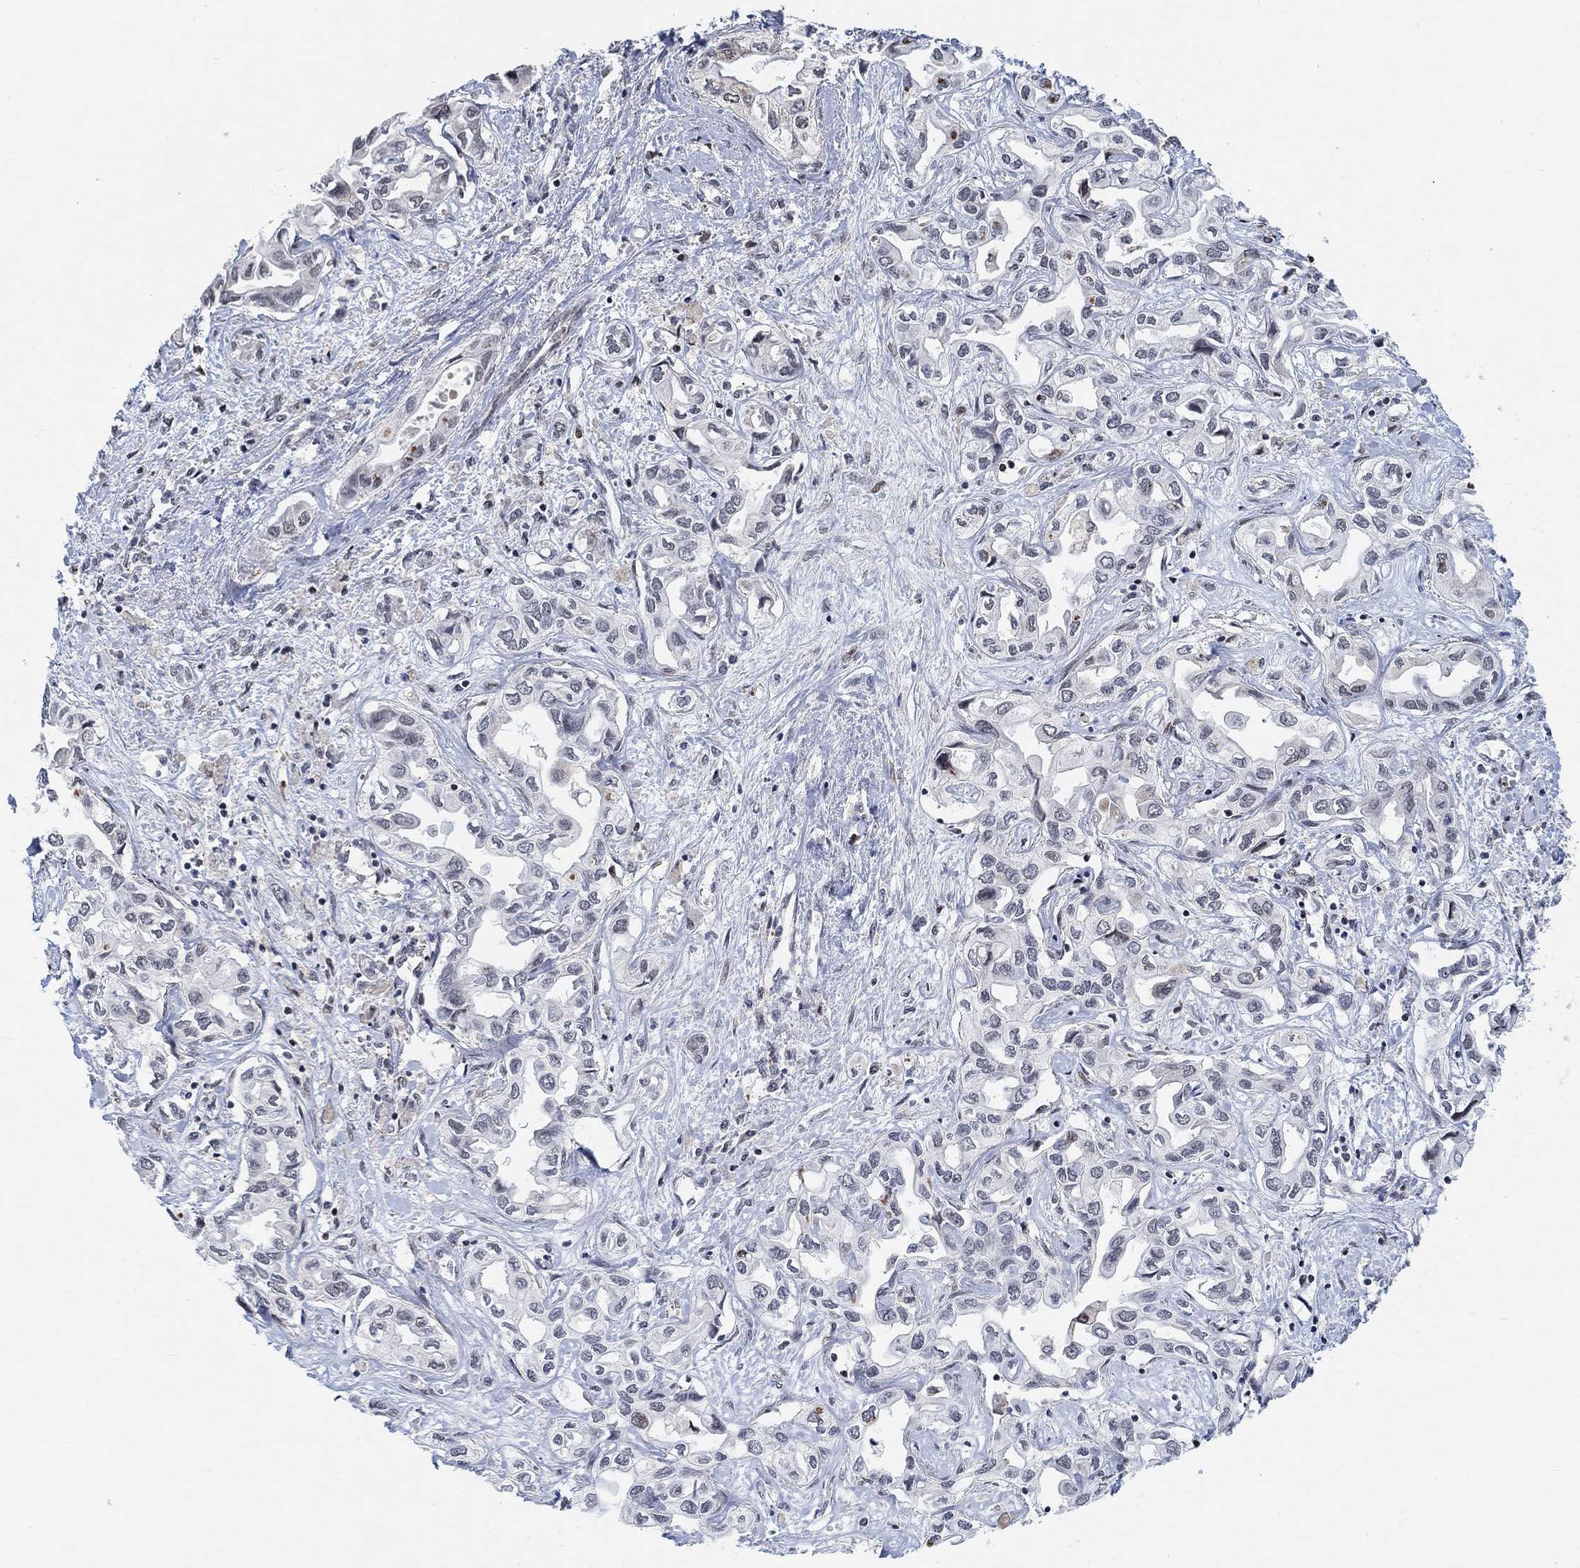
{"staining": {"intensity": "negative", "quantity": "none", "location": "none"}, "tissue": "liver cancer", "cell_type": "Tumor cells", "image_type": "cancer", "snomed": [{"axis": "morphology", "description": "Cholangiocarcinoma"}, {"axis": "topography", "description": "Liver"}], "caption": "There is no significant positivity in tumor cells of liver cancer (cholangiocarcinoma). The staining is performed using DAB brown chromogen with nuclei counter-stained in using hematoxylin.", "gene": "PWWP2B", "patient": {"sex": "female", "age": 64}}